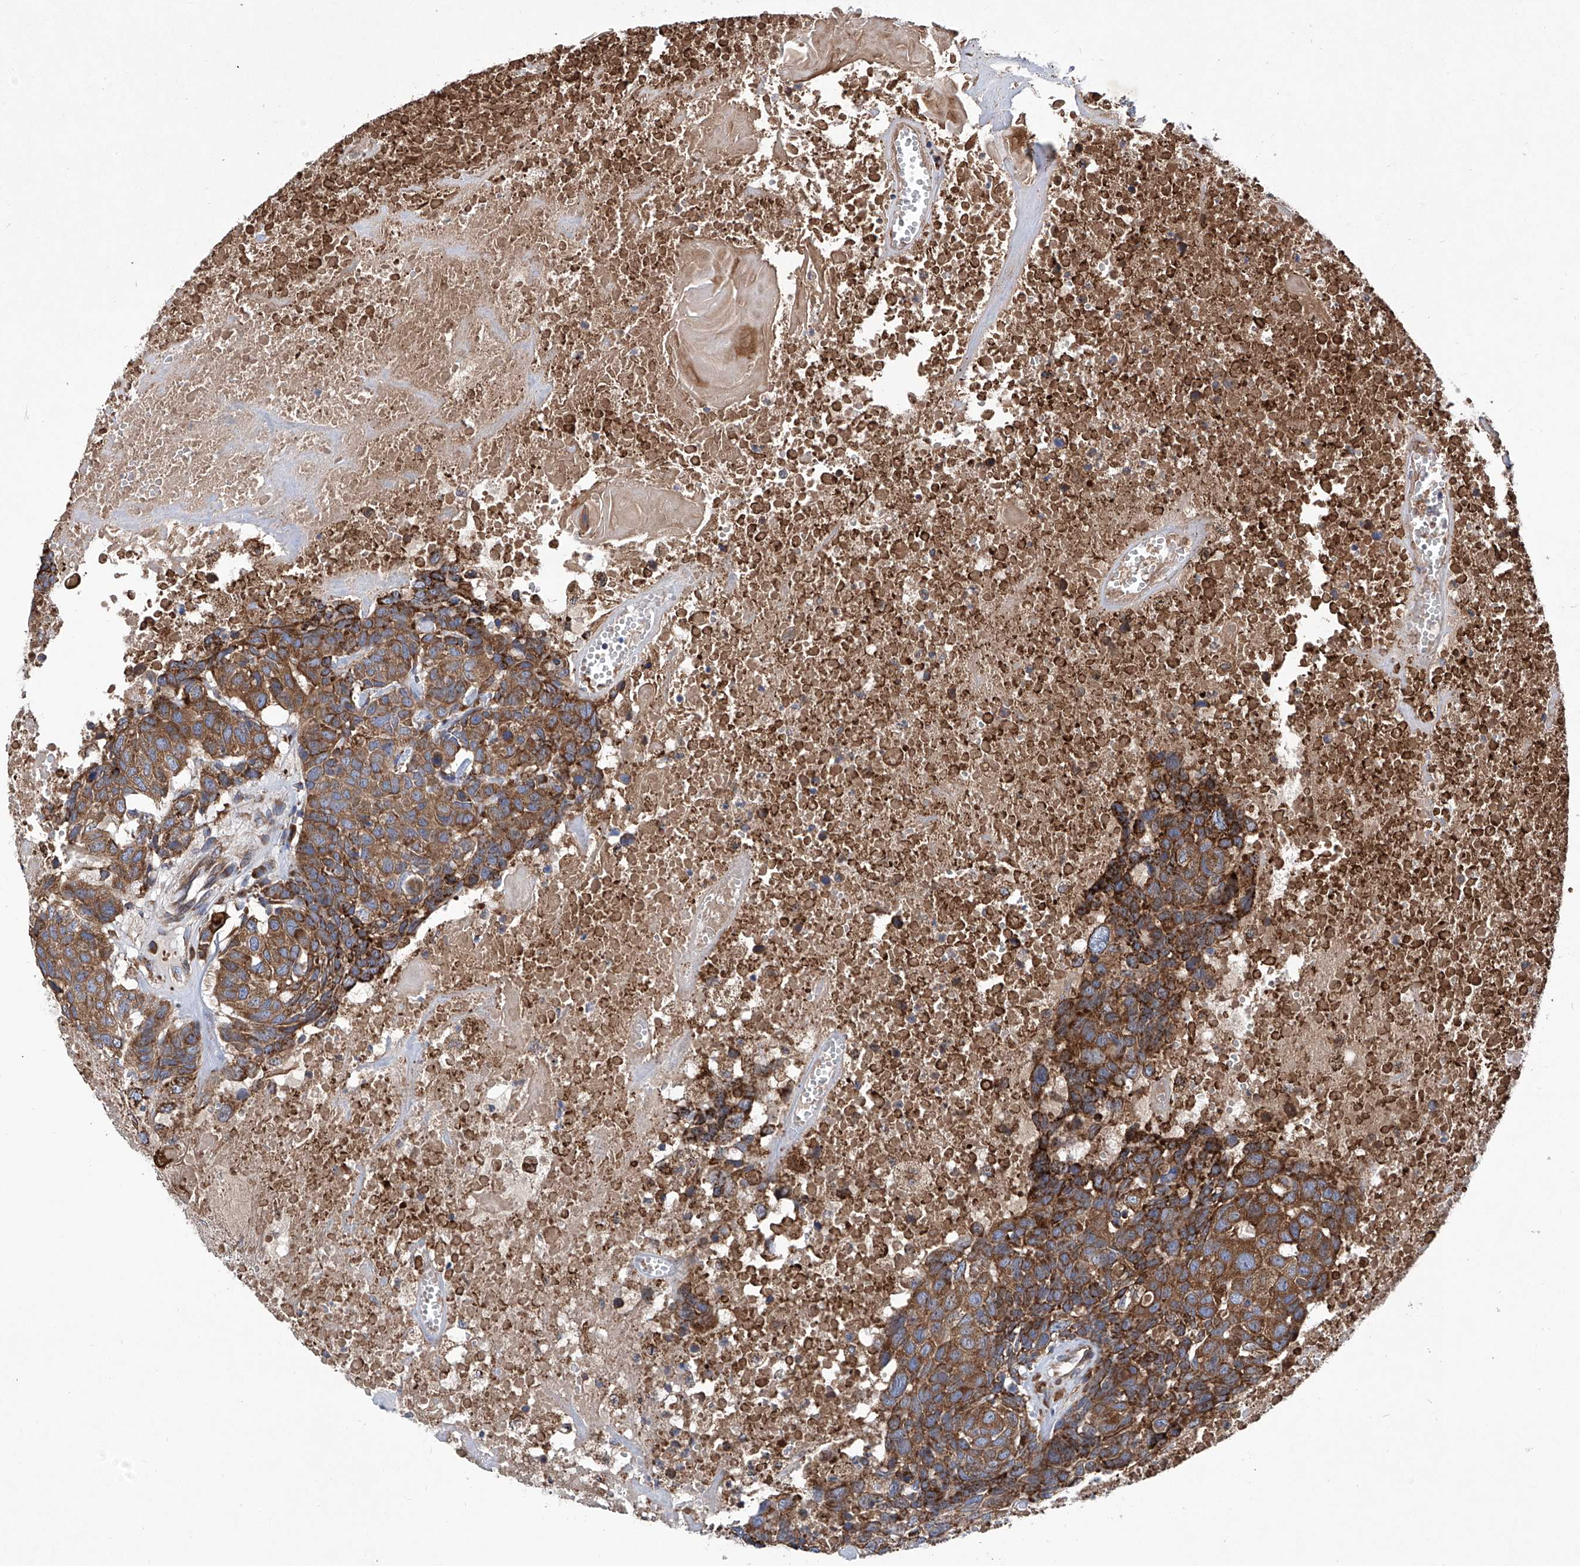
{"staining": {"intensity": "moderate", "quantity": ">75%", "location": "cytoplasmic/membranous"}, "tissue": "head and neck cancer", "cell_type": "Tumor cells", "image_type": "cancer", "snomed": [{"axis": "morphology", "description": "Squamous cell carcinoma, NOS"}, {"axis": "topography", "description": "Head-Neck"}], "caption": "Immunohistochemistry (IHC) of human head and neck squamous cell carcinoma demonstrates medium levels of moderate cytoplasmic/membranous expression in approximately >75% of tumor cells. (IHC, brightfield microscopy, high magnification).", "gene": "ASCC3", "patient": {"sex": "male", "age": 66}}